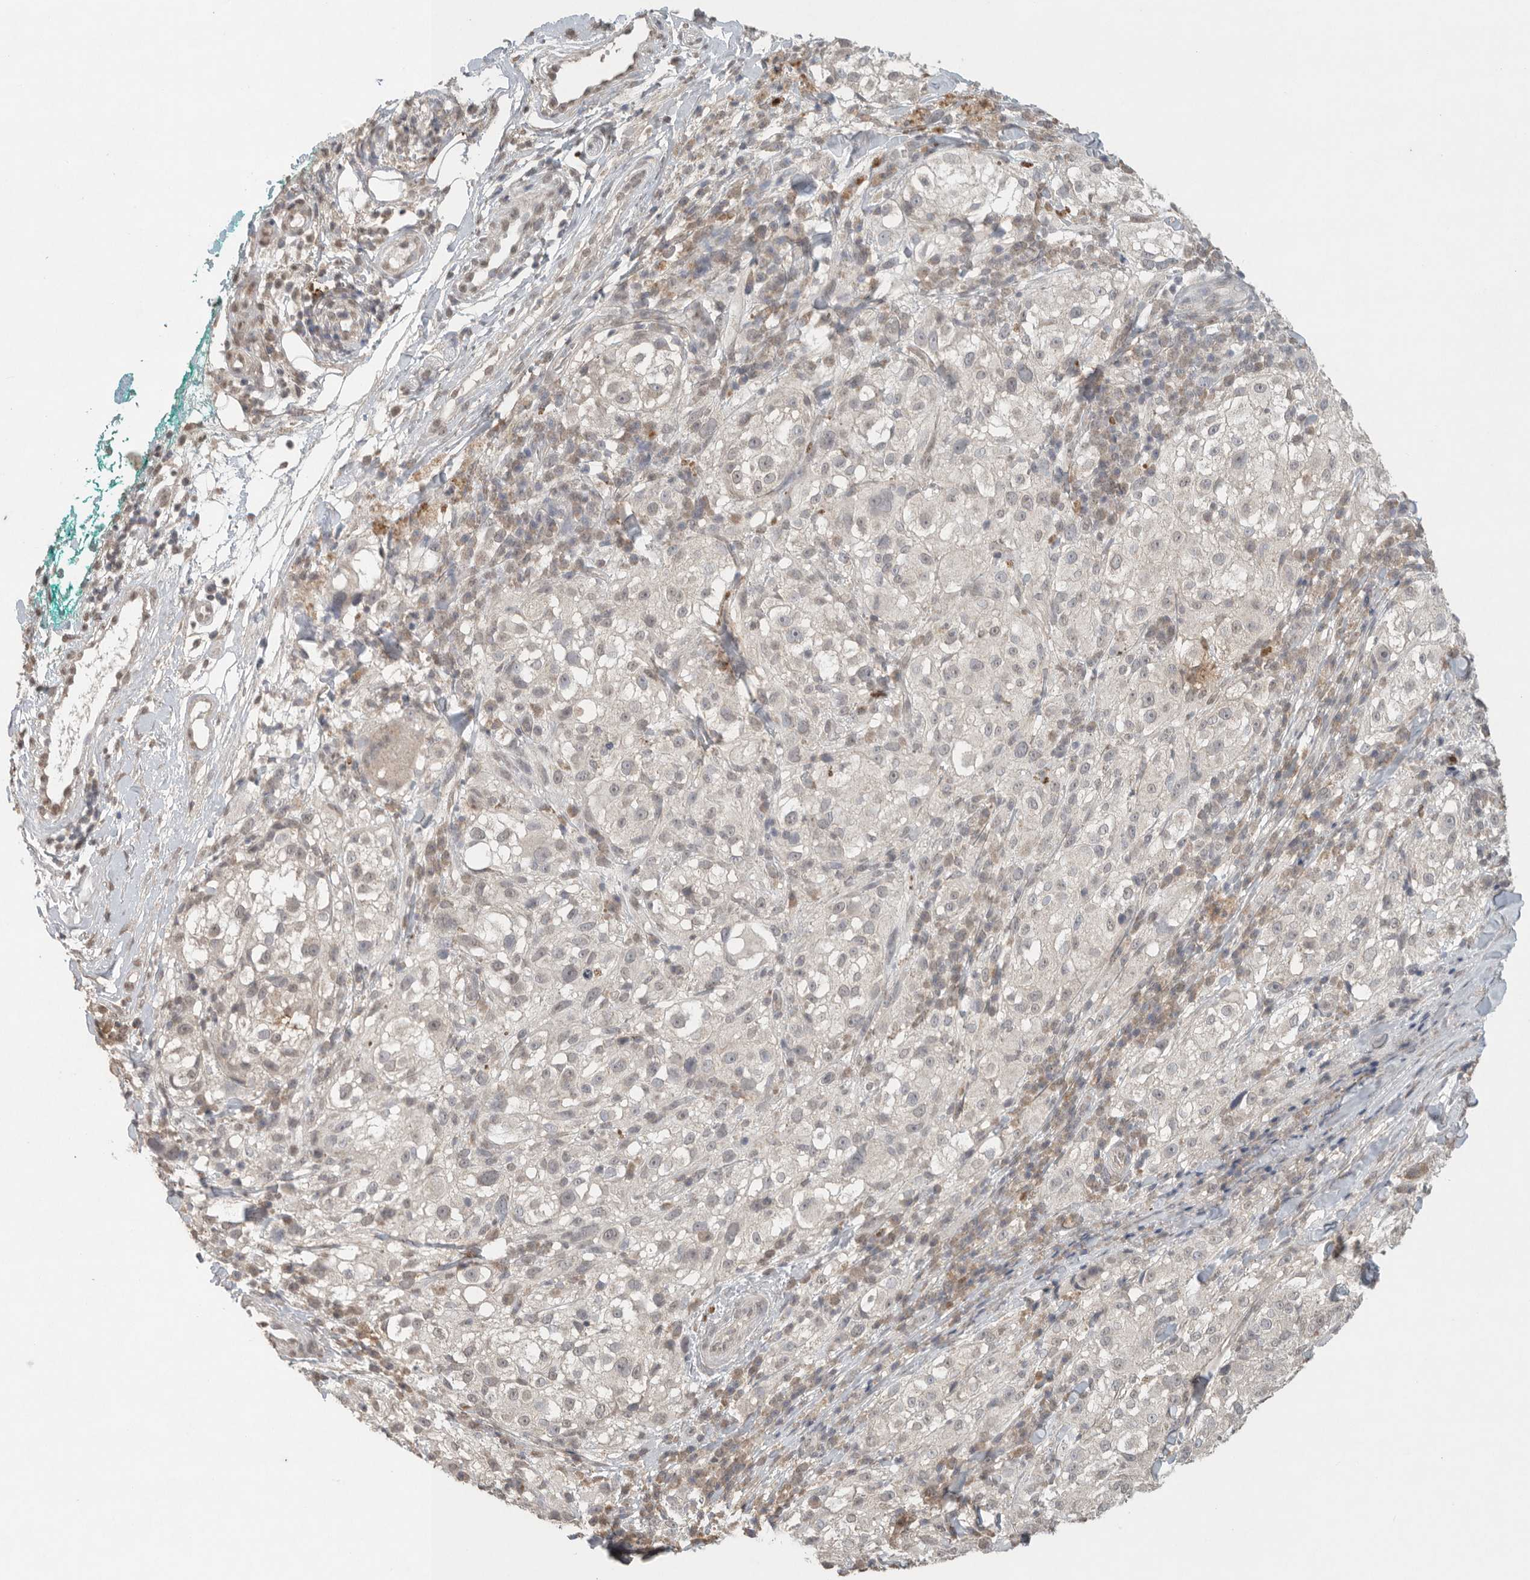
{"staining": {"intensity": "negative", "quantity": "none", "location": "none"}, "tissue": "melanoma", "cell_type": "Tumor cells", "image_type": "cancer", "snomed": [{"axis": "morphology", "description": "Necrosis, NOS"}, {"axis": "morphology", "description": "Malignant melanoma, NOS"}, {"axis": "topography", "description": "Skin"}], "caption": "Tumor cells show no significant staining in malignant melanoma. (Brightfield microscopy of DAB (3,3'-diaminobenzidine) IHC at high magnification).", "gene": "KLK5", "patient": {"sex": "female", "age": 87}}